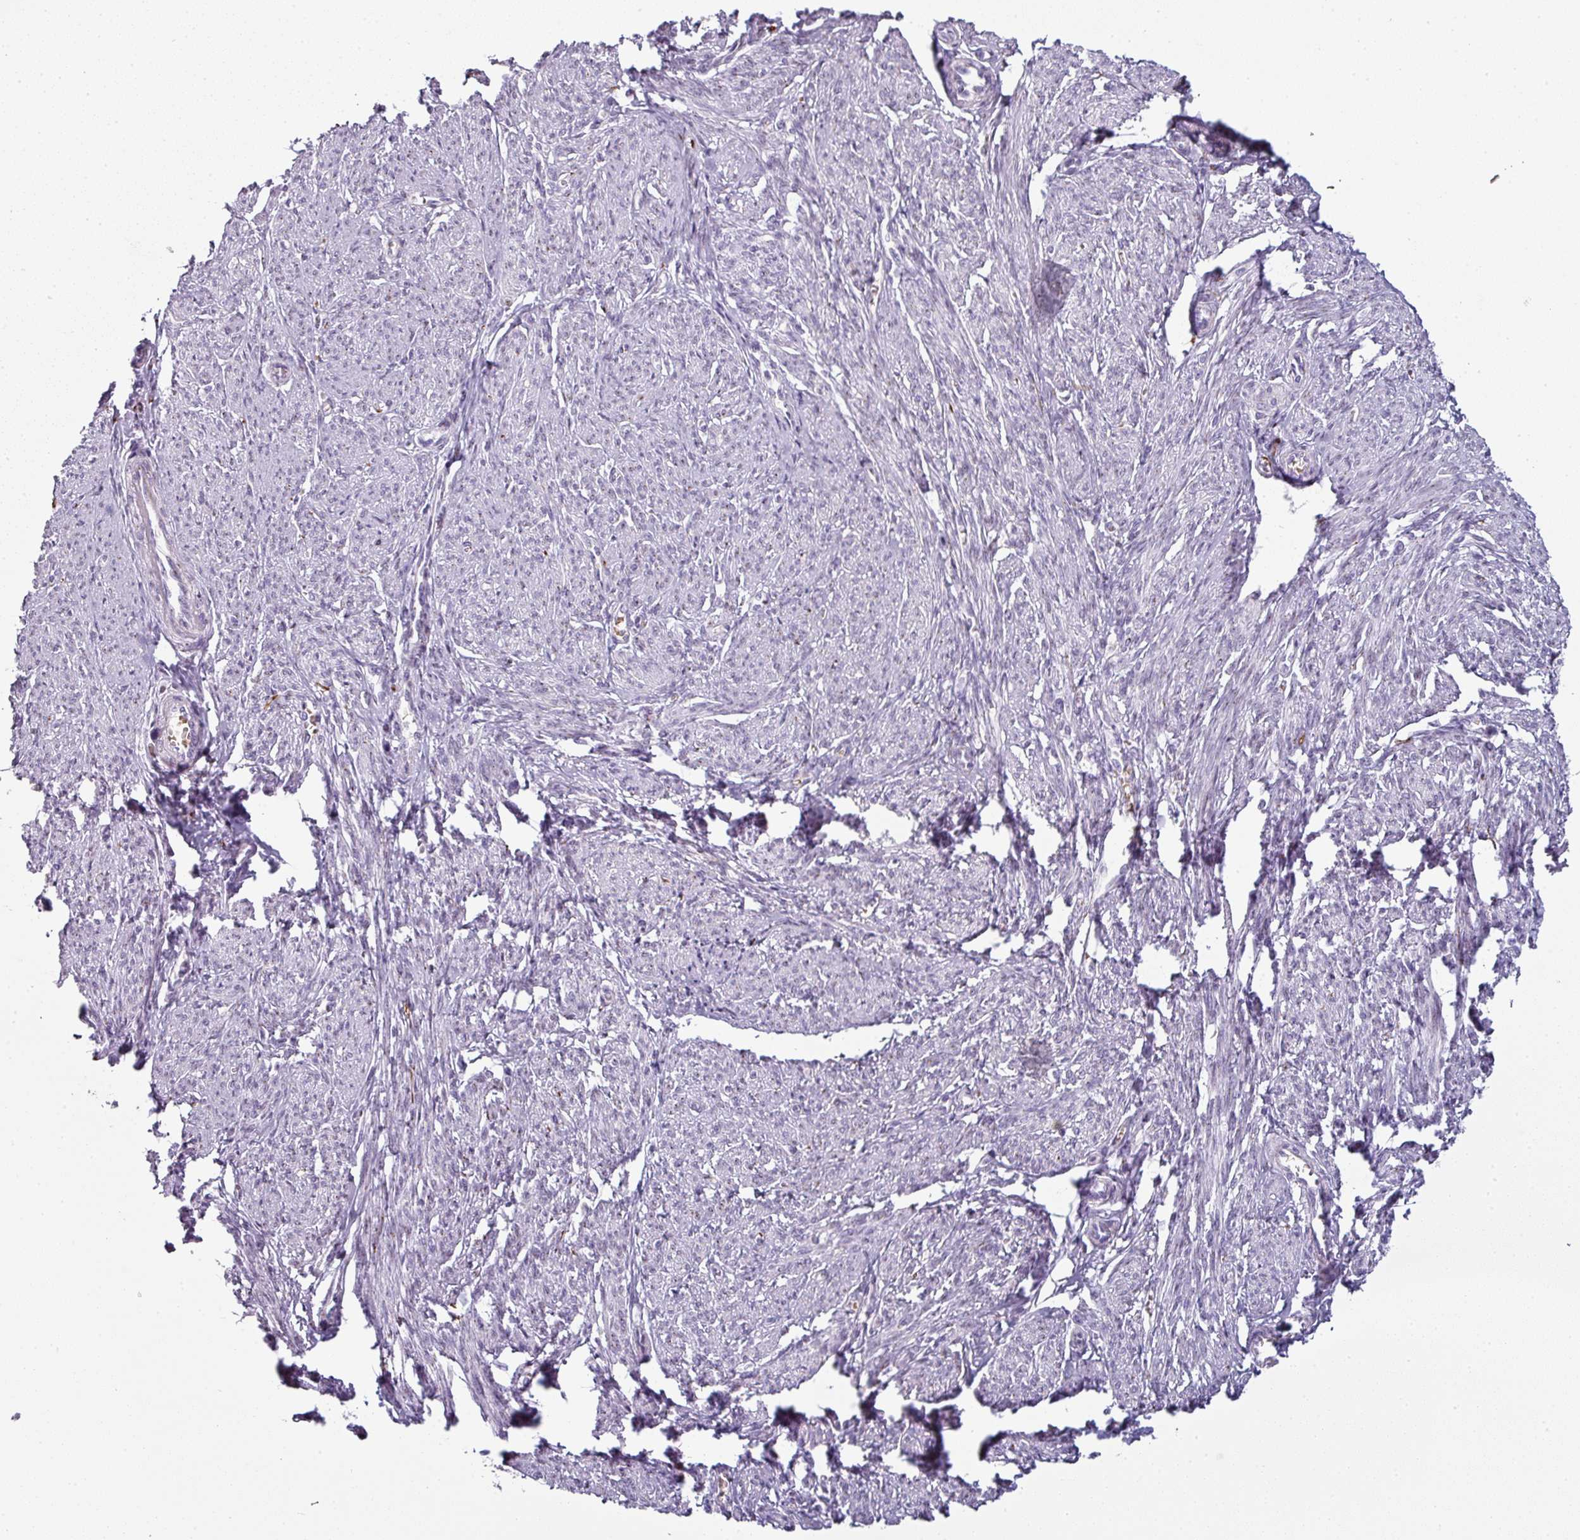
{"staining": {"intensity": "negative", "quantity": "none", "location": "none"}, "tissue": "smooth muscle", "cell_type": "Smooth muscle cells", "image_type": "normal", "snomed": [{"axis": "morphology", "description": "Normal tissue, NOS"}, {"axis": "topography", "description": "Smooth muscle"}], "caption": "Human smooth muscle stained for a protein using IHC reveals no expression in smooth muscle cells.", "gene": "SYT8", "patient": {"sex": "female", "age": 65}}